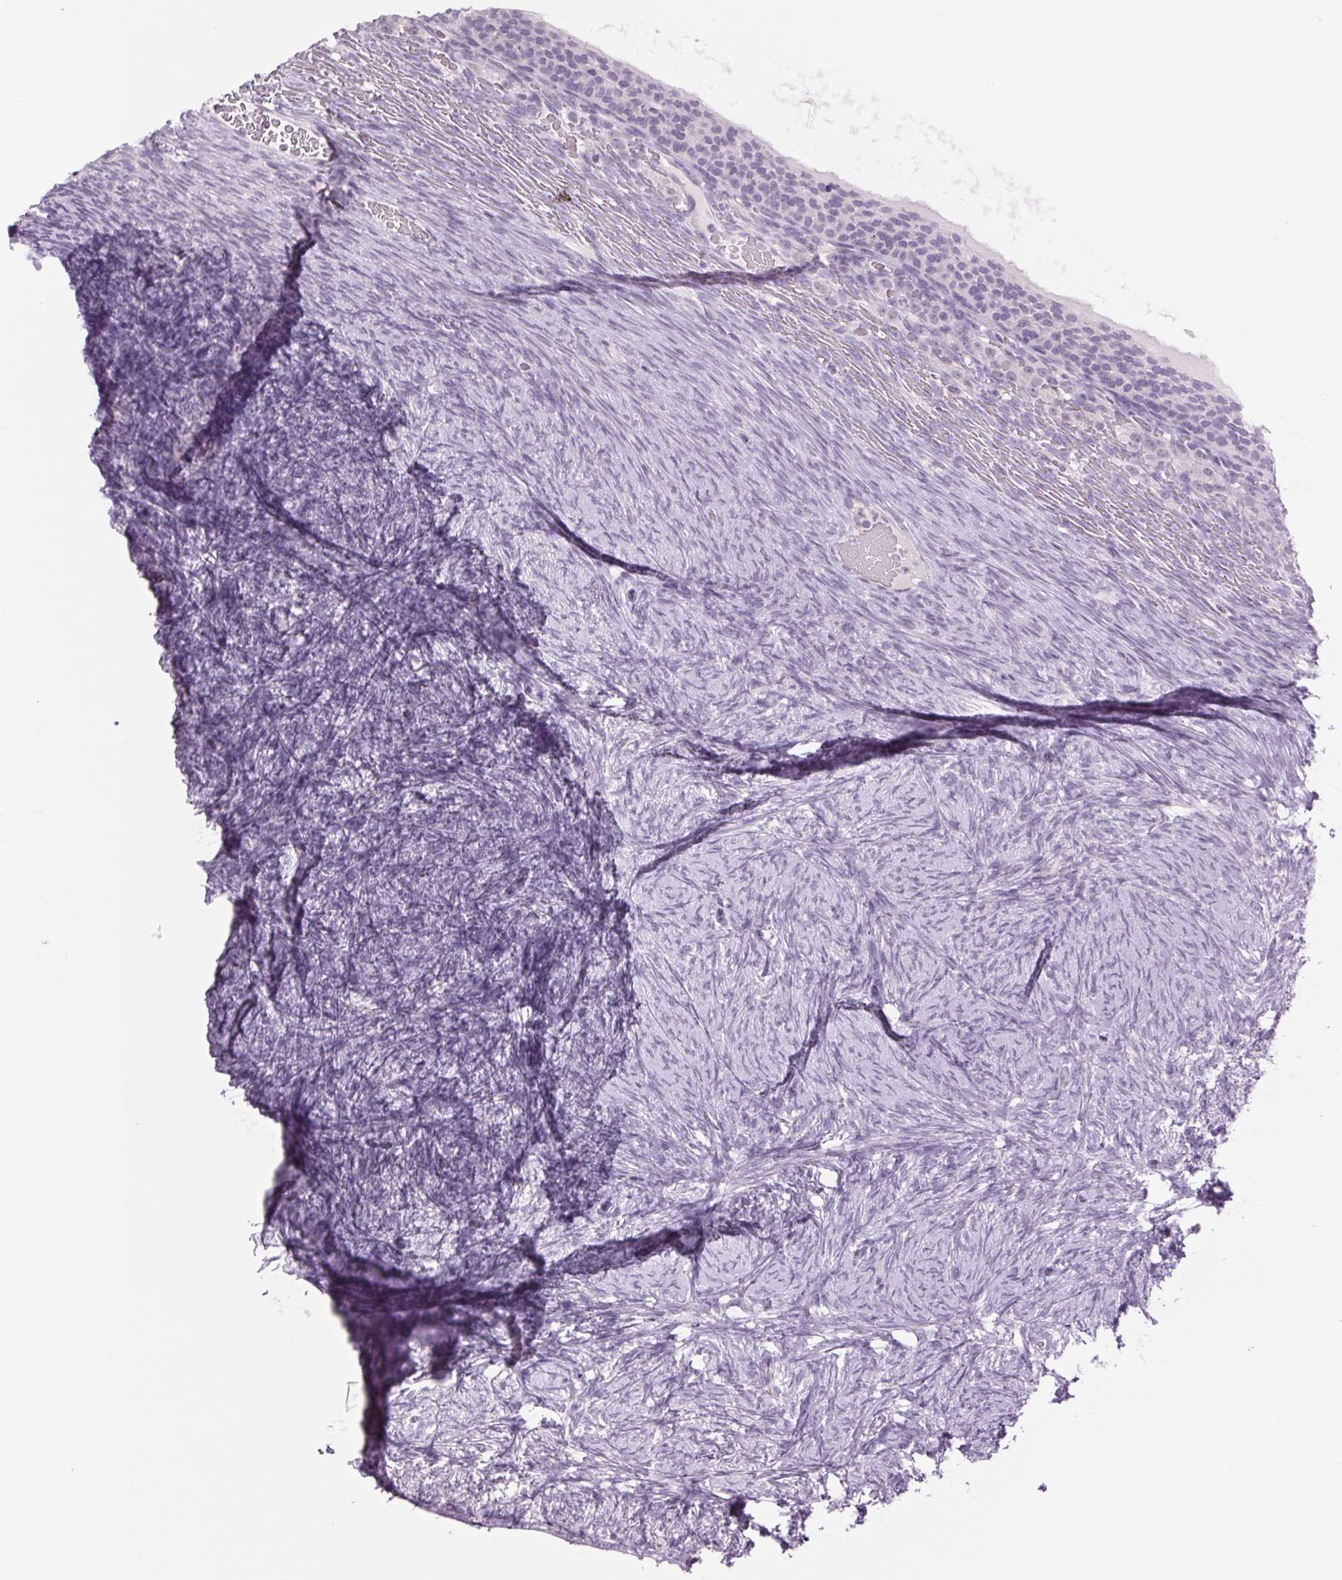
{"staining": {"intensity": "negative", "quantity": "none", "location": "none"}, "tissue": "ovary", "cell_type": "Follicle cells", "image_type": "normal", "snomed": [{"axis": "morphology", "description": "Normal tissue, NOS"}, {"axis": "topography", "description": "Ovary"}], "caption": "DAB (3,3'-diaminobenzidine) immunohistochemical staining of normal ovary displays no significant expression in follicle cells. The staining was performed using DAB to visualize the protein expression in brown, while the nuclei were stained in blue with hematoxylin (Magnification: 20x).", "gene": "MPO", "patient": {"sex": "female", "age": 34}}